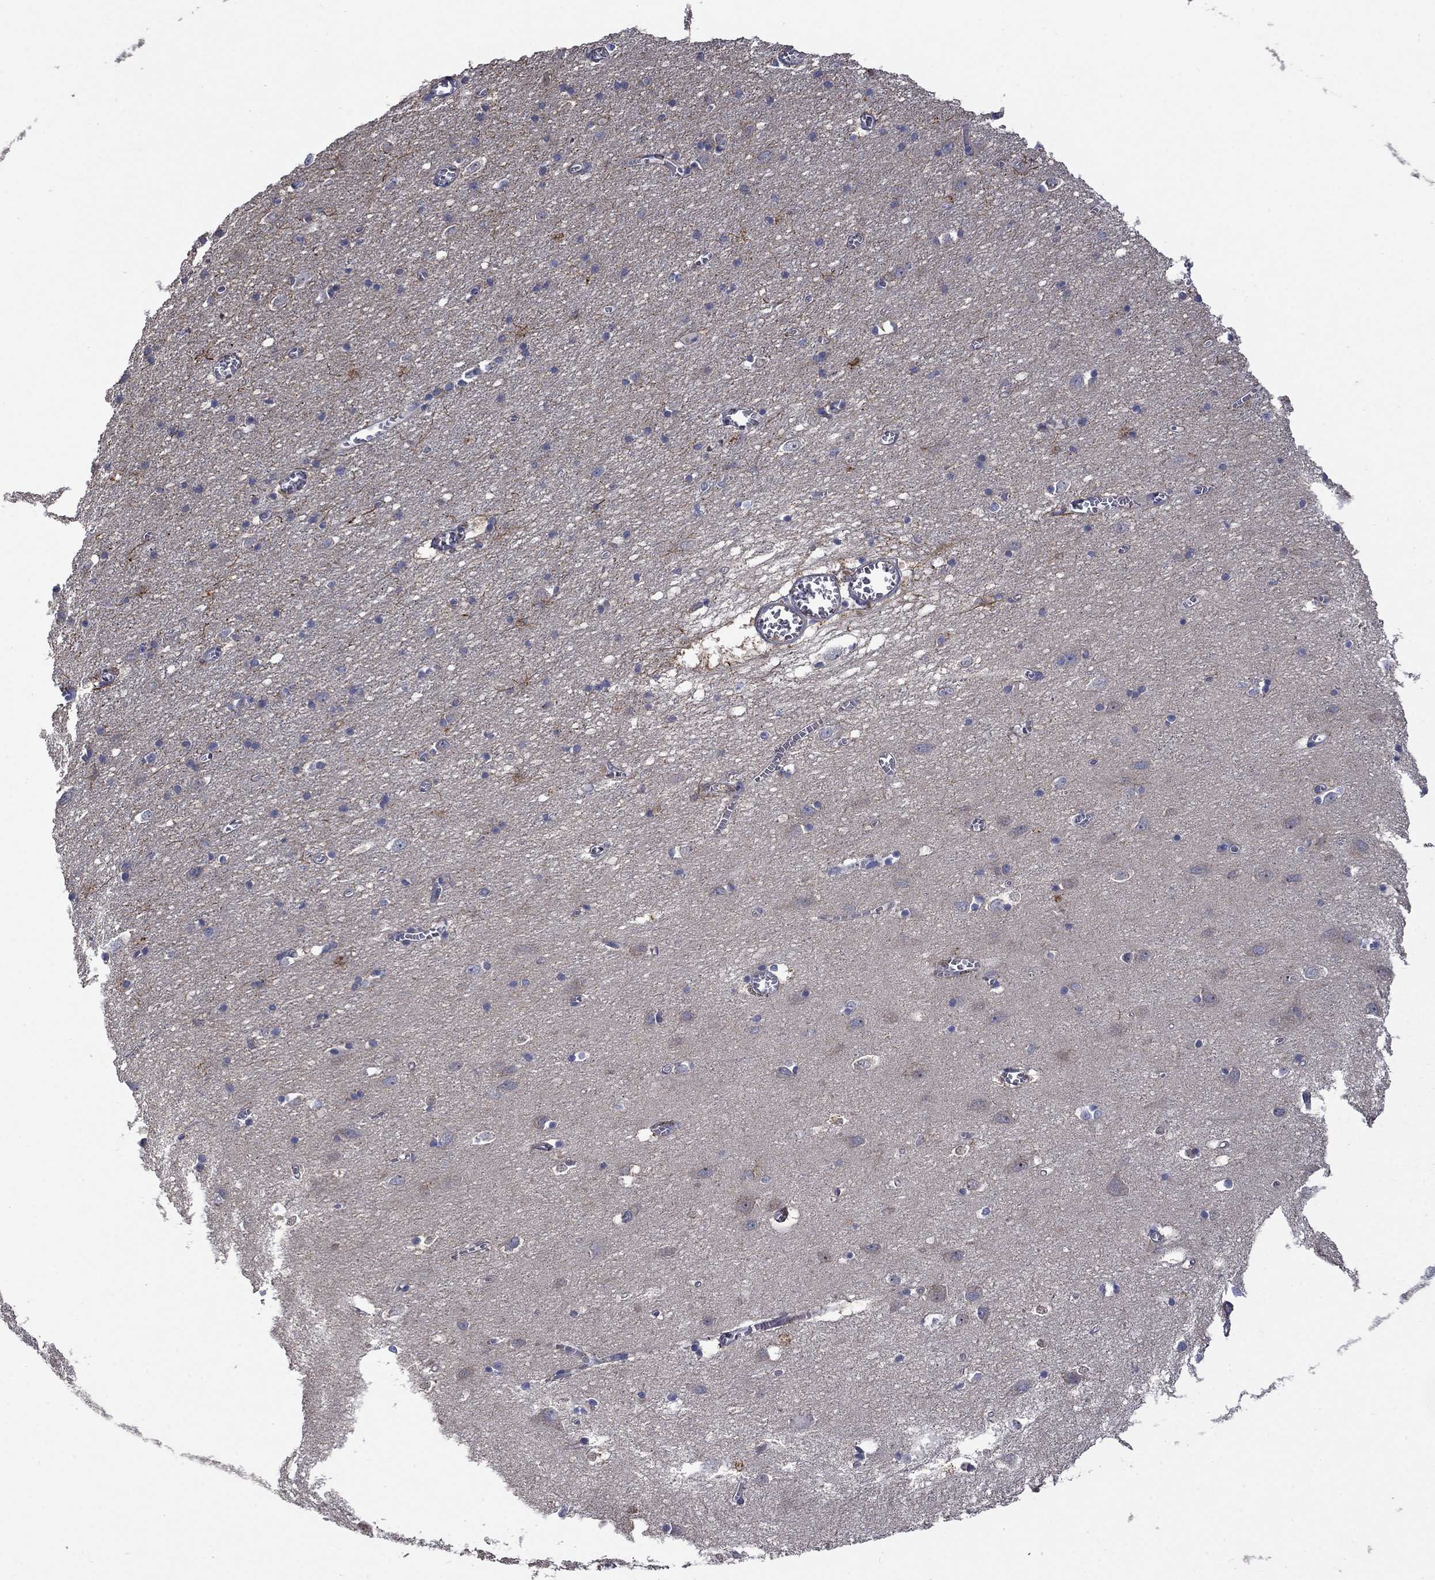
{"staining": {"intensity": "negative", "quantity": "none", "location": "none"}, "tissue": "cerebral cortex", "cell_type": "Endothelial cells", "image_type": "normal", "snomed": [{"axis": "morphology", "description": "Normal tissue, NOS"}, {"axis": "topography", "description": "Cerebral cortex"}], "caption": "Photomicrograph shows no protein expression in endothelial cells of unremarkable cerebral cortex. The staining is performed using DAB (3,3'-diaminobenzidine) brown chromogen with nuclei counter-stained in using hematoxylin.", "gene": "CAMKK2", "patient": {"sex": "male", "age": 70}}